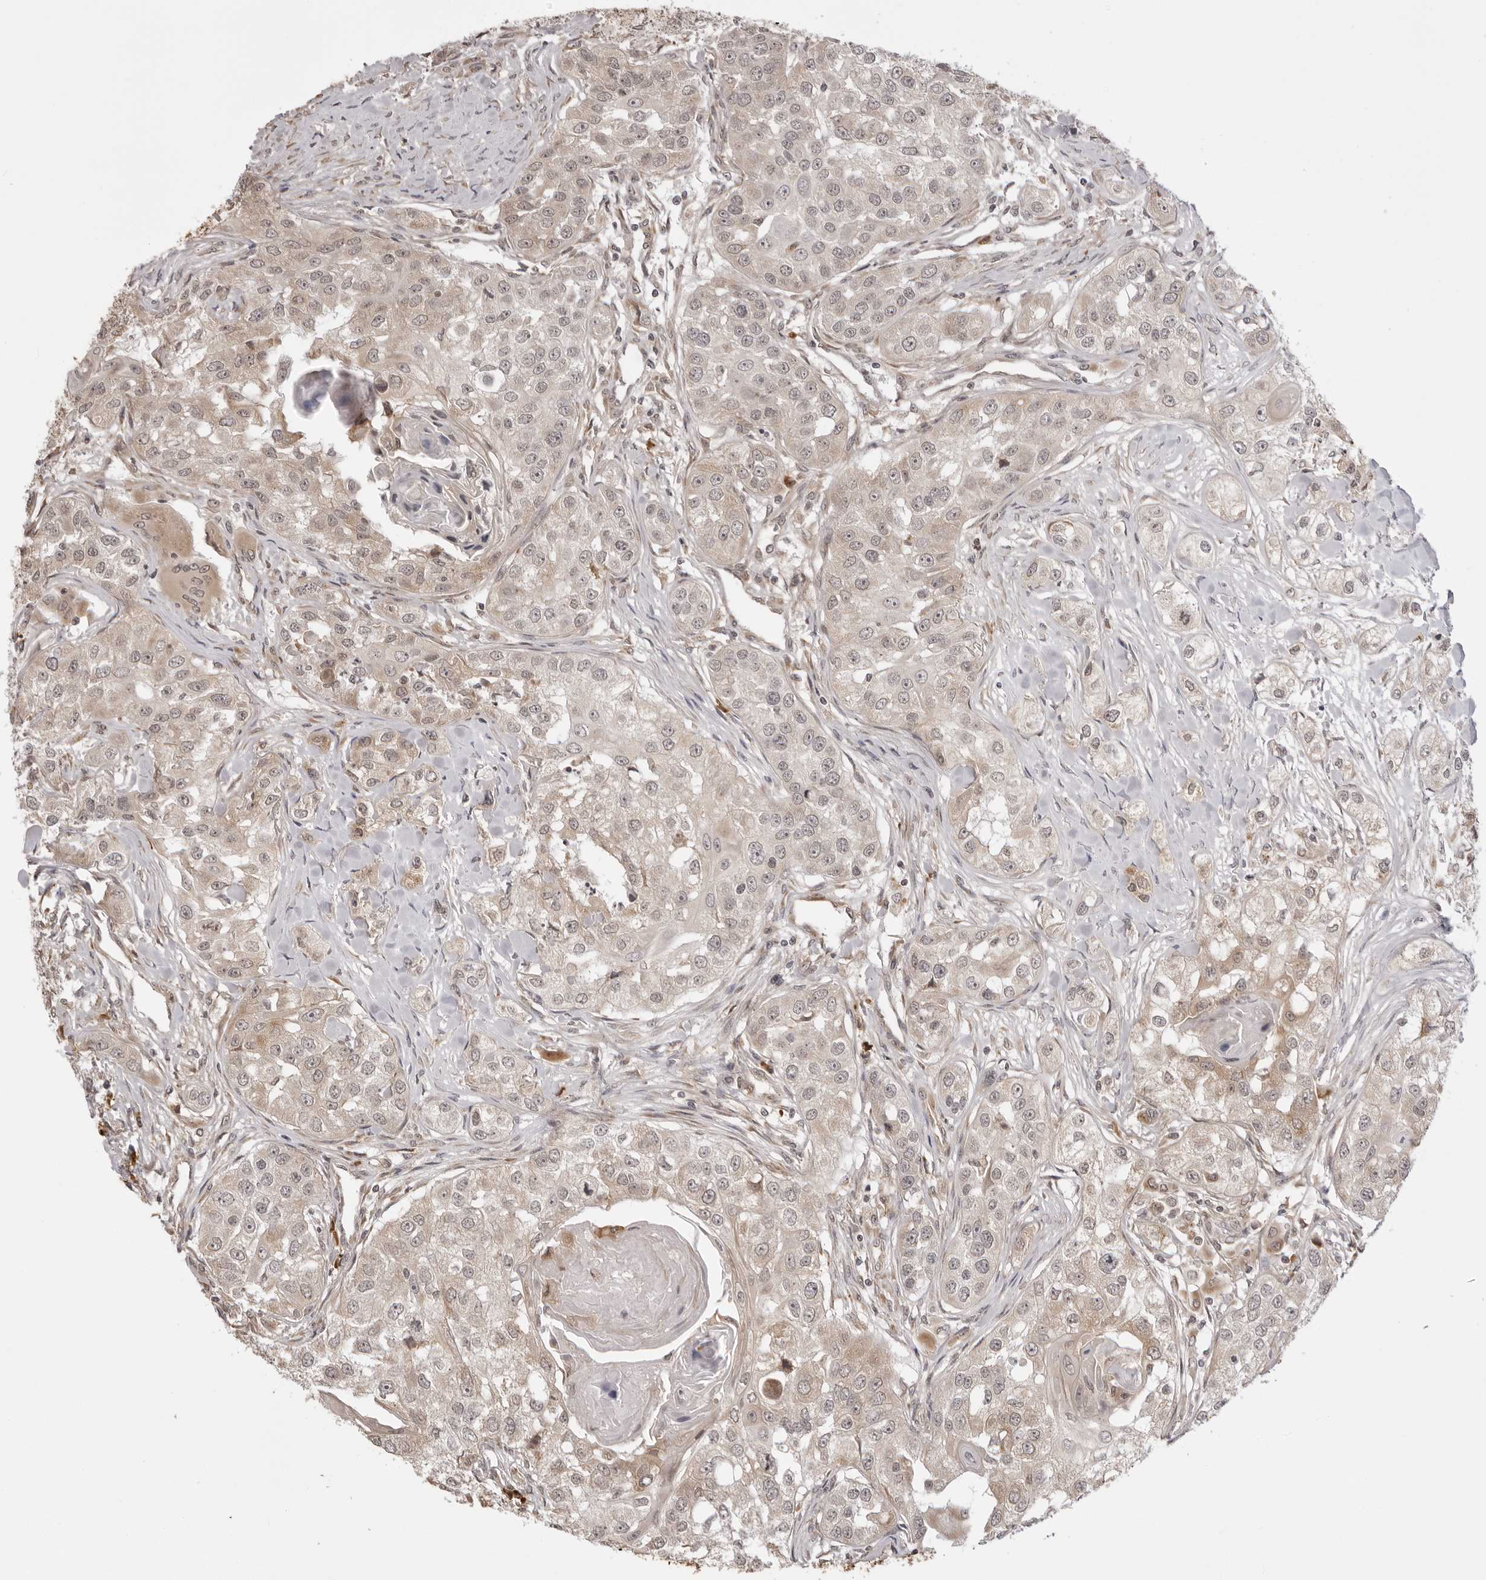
{"staining": {"intensity": "weak", "quantity": "25%-75%", "location": "cytoplasmic/membranous"}, "tissue": "head and neck cancer", "cell_type": "Tumor cells", "image_type": "cancer", "snomed": [{"axis": "morphology", "description": "Normal tissue, NOS"}, {"axis": "morphology", "description": "Squamous cell carcinoma, NOS"}, {"axis": "topography", "description": "Skeletal muscle"}, {"axis": "topography", "description": "Head-Neck"}], "caption": "Immunohistochemistry (DAB) staining of human squamous cell carcinoma (head and neck) shows weak cytoplasmic/membranous protein staining in approximately 25%-75% of tumor cells. (DAB = brown stain, brightfield microscopy at high magnification).", "gene": "ZC3H11A", "patient": {"sex": "male", "age": 51}}